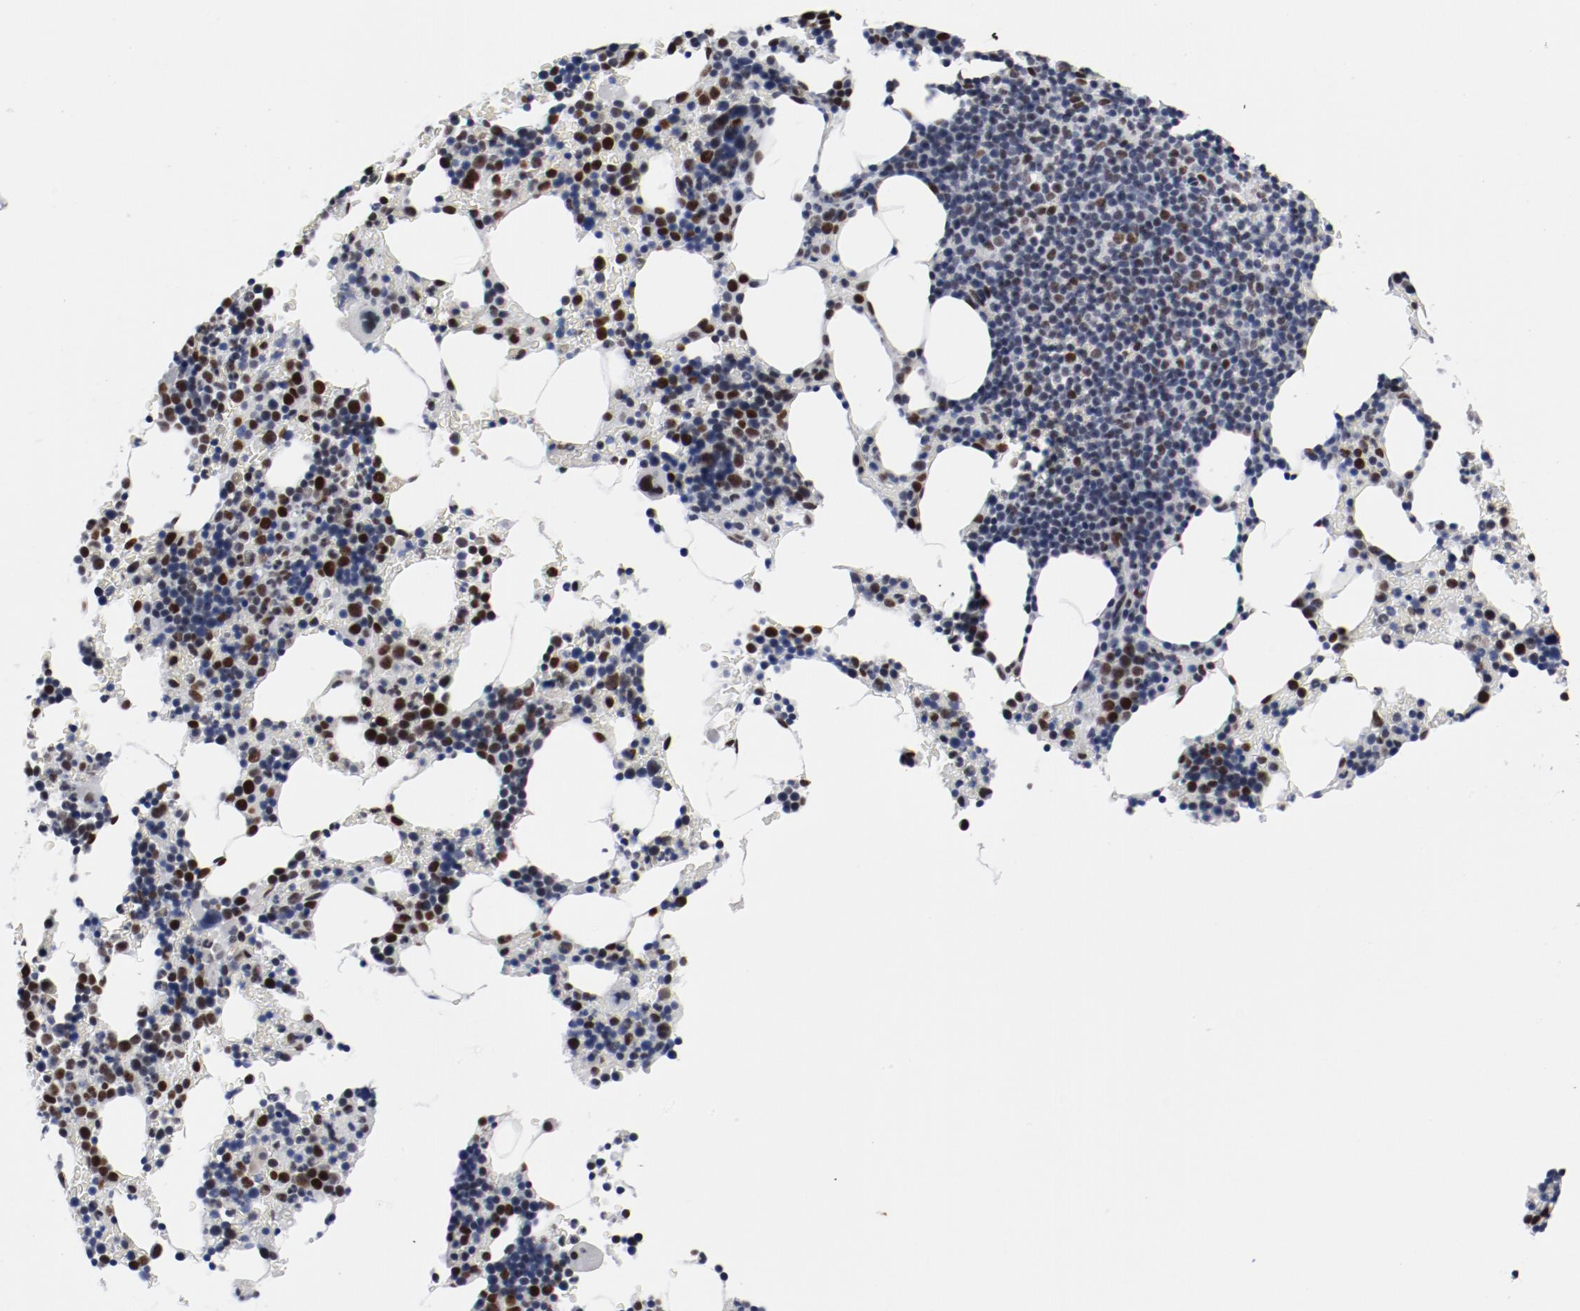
{"staining": {"intensity": "strong", "quantity": "25%-75%", "location": "nuclear"}, "tissue": "bone marrow", "cell_type": "Hematopoietic cells", "image_type": "normal", "snomed": [{"axis": "morphology", "description": "Normal tissue, NOS"}, {"axis": "topography", "description": "Bone marrow"}], "caption": "Protein staining shows strong nuclear positivity in approximately 25%-75% of hematopoietic cells in normal bone marrow.", "gene": "ARNT", "patient": {"sex": "female", "age": 78}}